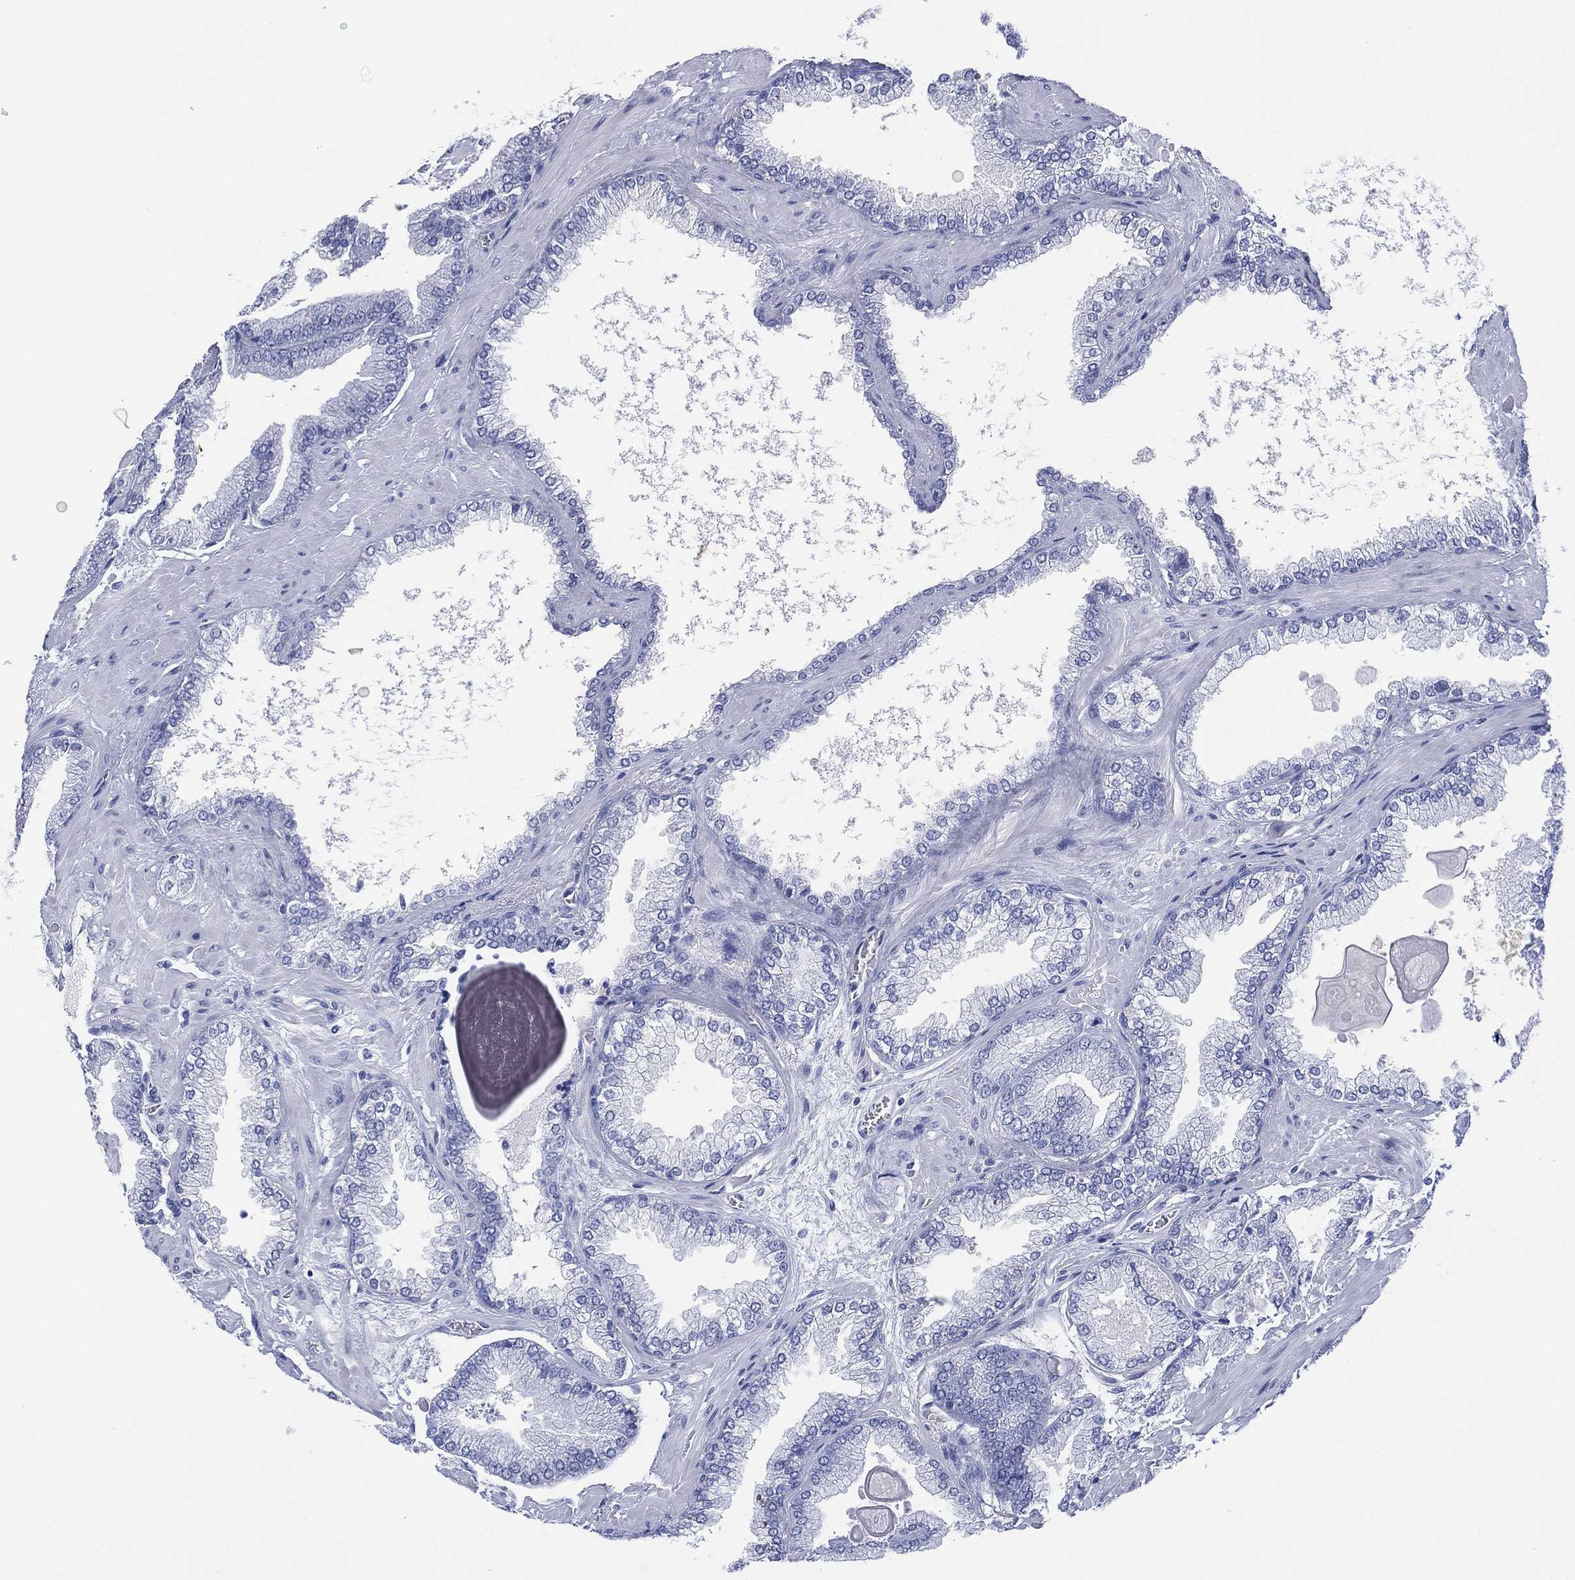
{"staining": {"intensity": "negative", "quantity": "none", "location": "none"}, "tissue": "prostate cancer", "cell_type": "Tumor cells", "image_type": "cancer", "snomed": [{"axis": "morphology", "description": "Adenocarcinoma, Low grade"}, {"axis": "topography", "description": "Prostate"}], "caption": "Photomicrograph shows no protein staining in tumor cells of prostate low-grade adenocarcinoma tissue.", "gene": "DSG1", "patient": {"sex": "male", "age": 72}}